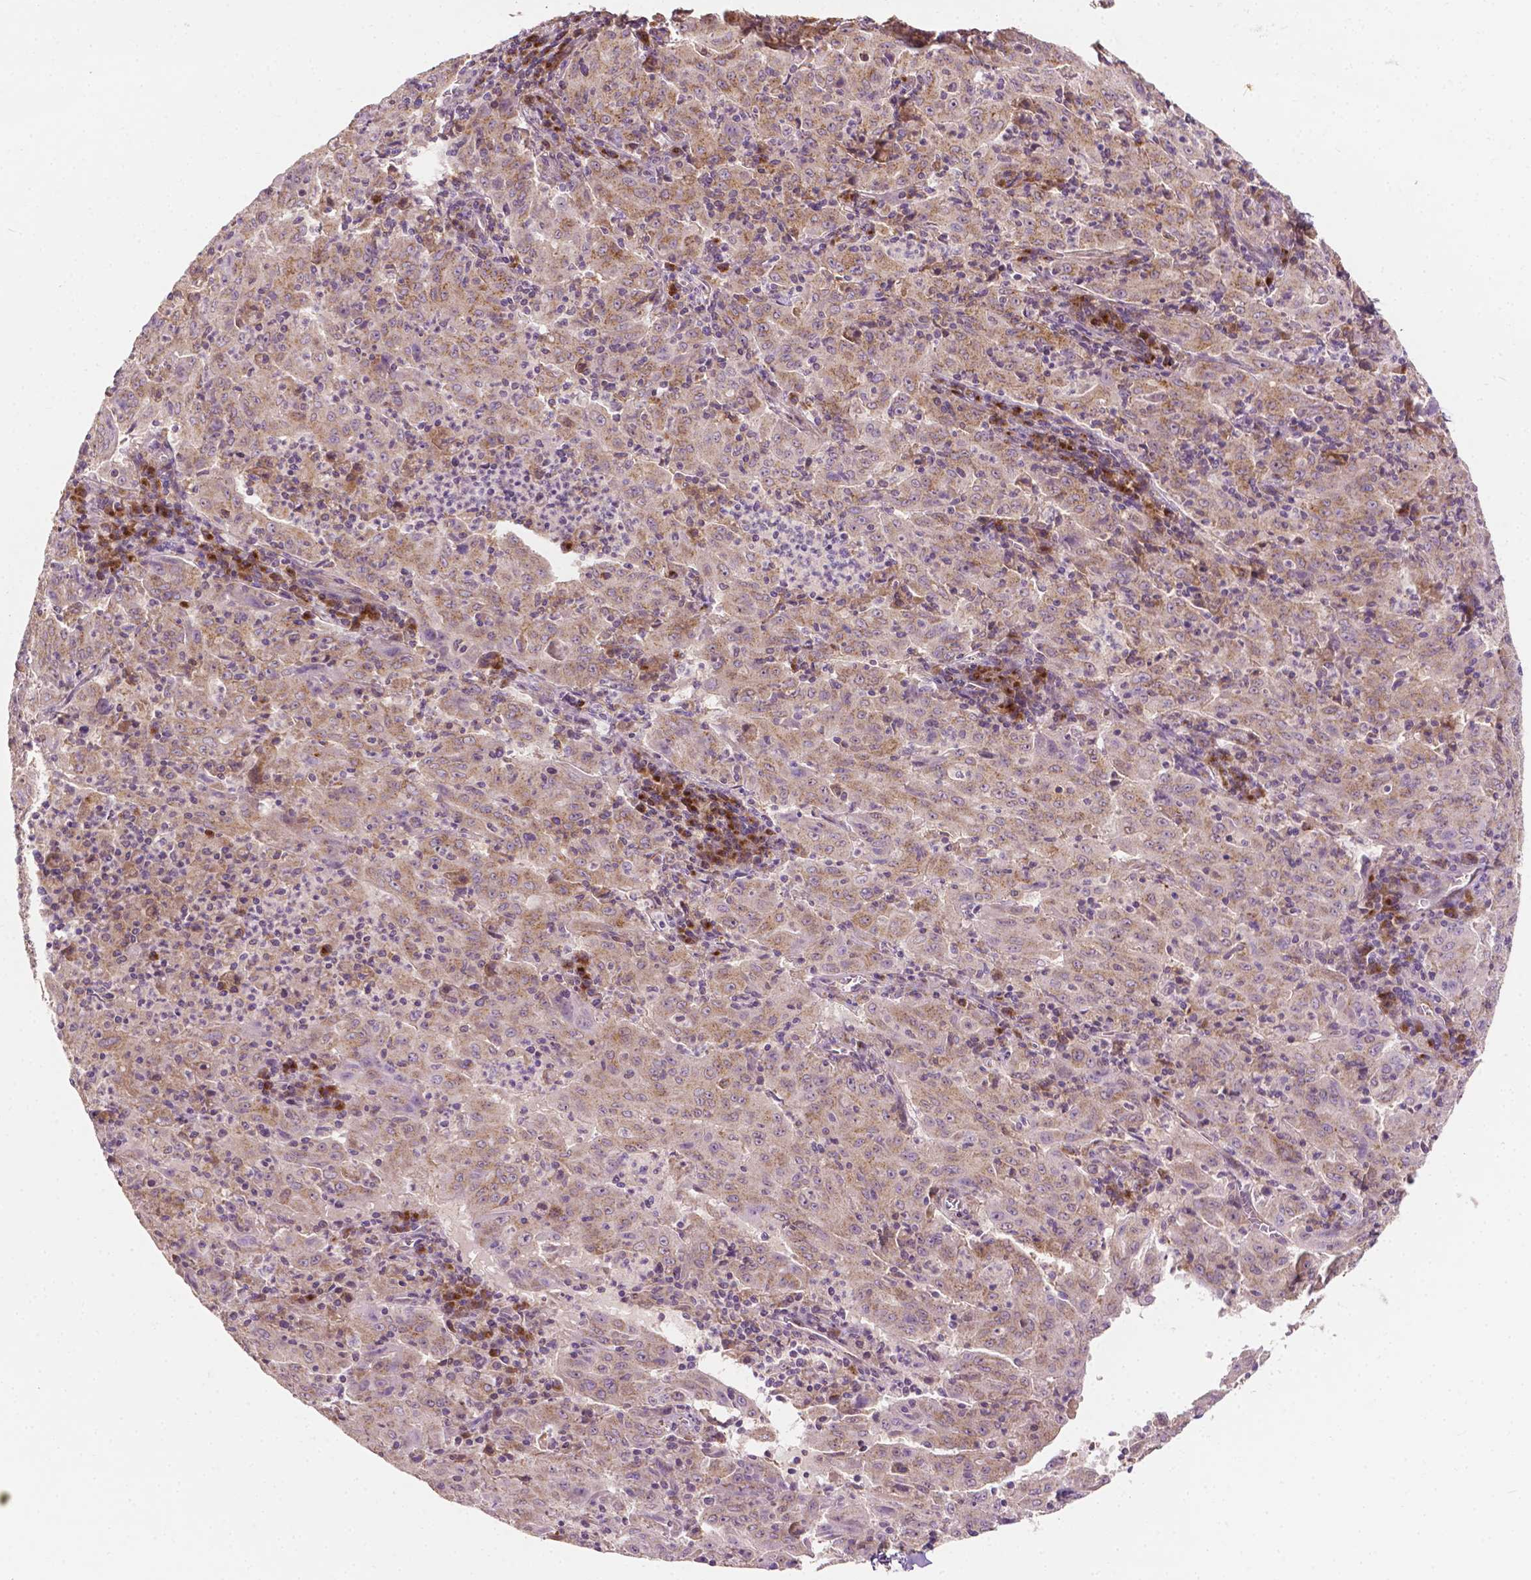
{"staining": {"intensity": "moderate", "quantity": ">75%", "location": "cytoplasmic/membranous"}, "tissue": "pancreatic cancer", "cell_type": "Tumor cells", "image_type": "cancer", "snomed": [{"axis": "morphology", "description": "Adenocarcinoma, NOS"}, {"axis": "topography", "description": "Pancreas"}], "caption": "Pancreatic adenocarcinoma stained for a protein (brown) demonstrates moderate cytoplasmic/membranous positive expression in about >75% of tumor cells.", "gene": "EBAG9", "patient": {"sex": "male", "age": 63}}